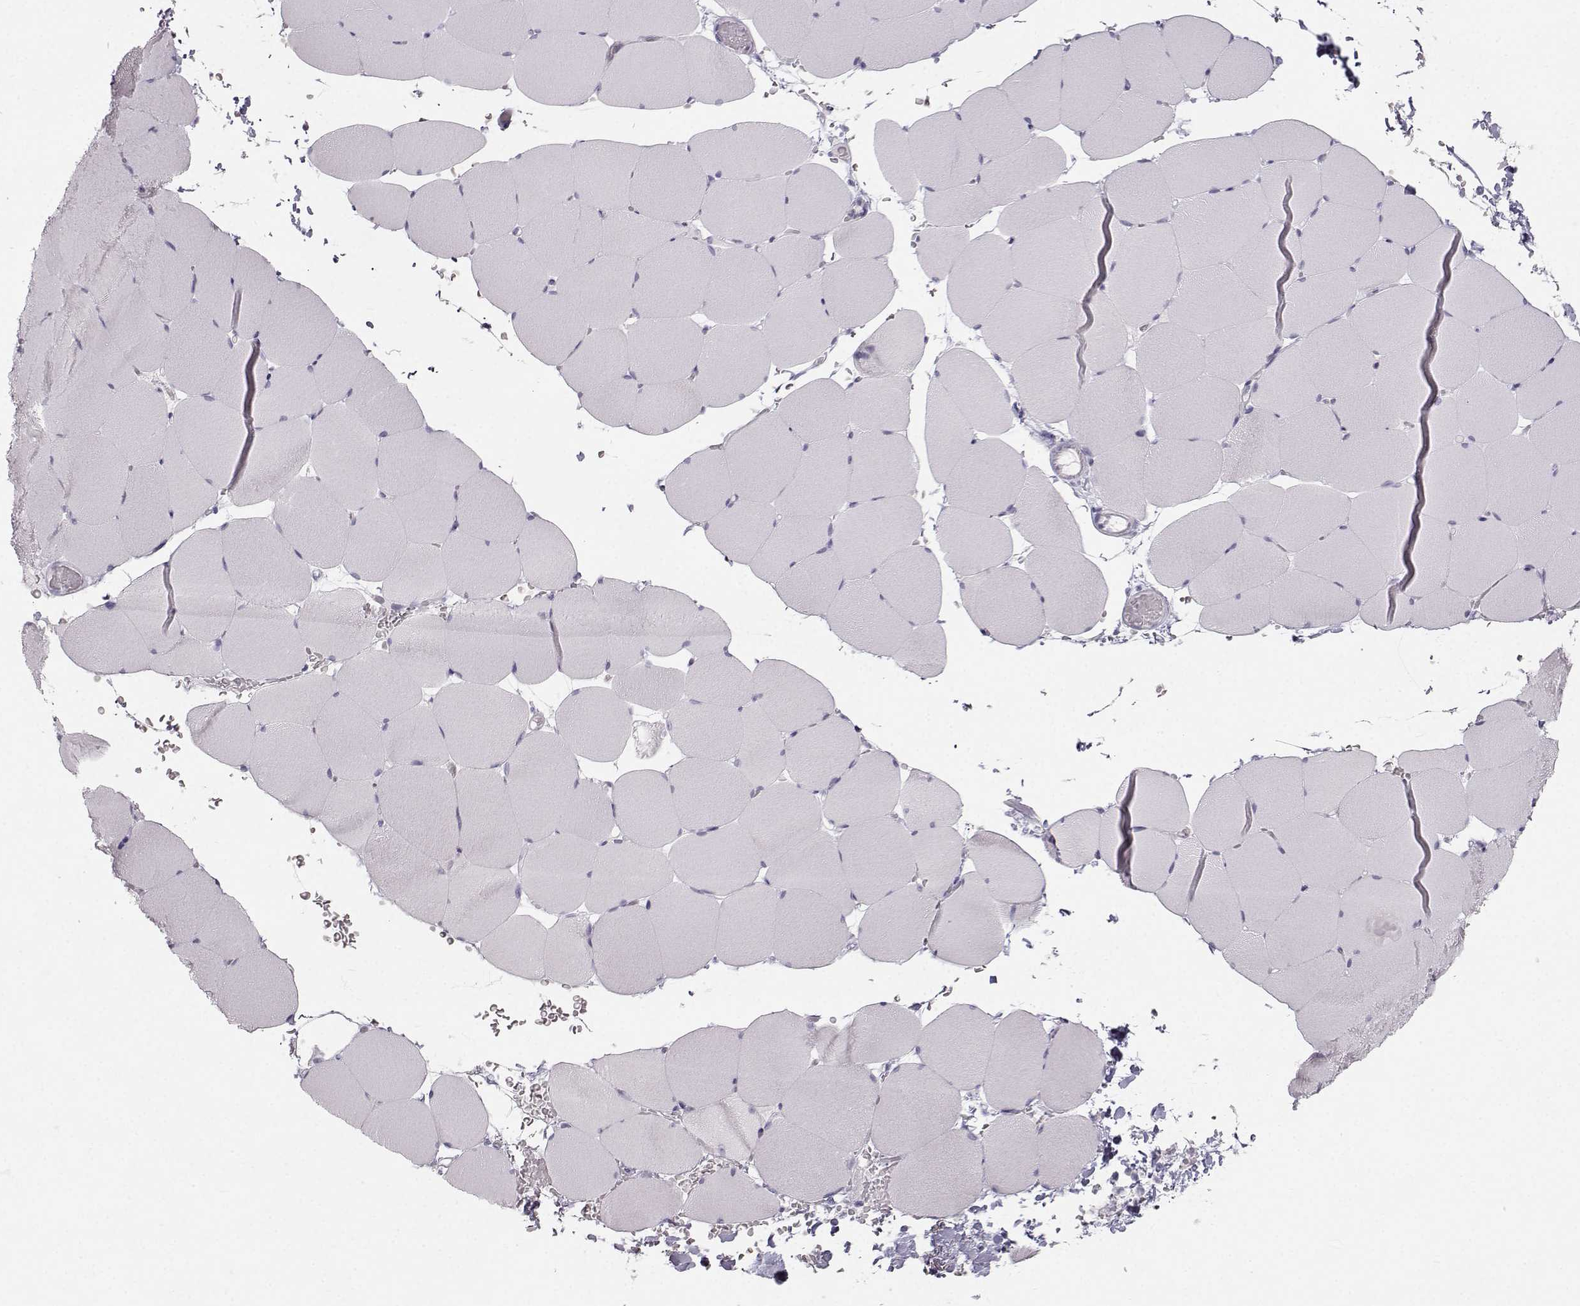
{"staining": {"intensity": "negative", "quantity": "none", "location": "none"}, "tissue": "skeletal muscle", "cell_type": "Myocytes", "image_type": "normal", "snomed": [{"axis": "morphology", "description": "Normal tissue, NOS"}, {"axis": "topography", "description": "Skeletal muscle"}], "caption": "Immunohistochemistry photomicrograph of unremarkable human skeletal muscle stained for a protein (brown), which exhibits no staining in myocytes. The staining is performed using DAB (3,3'-diaminobenzidine) brown chromogen with nuclei counter-stained in using hematoxylin.", "gene": "CASR", "patient": {"sex": "female", "age": 37}}